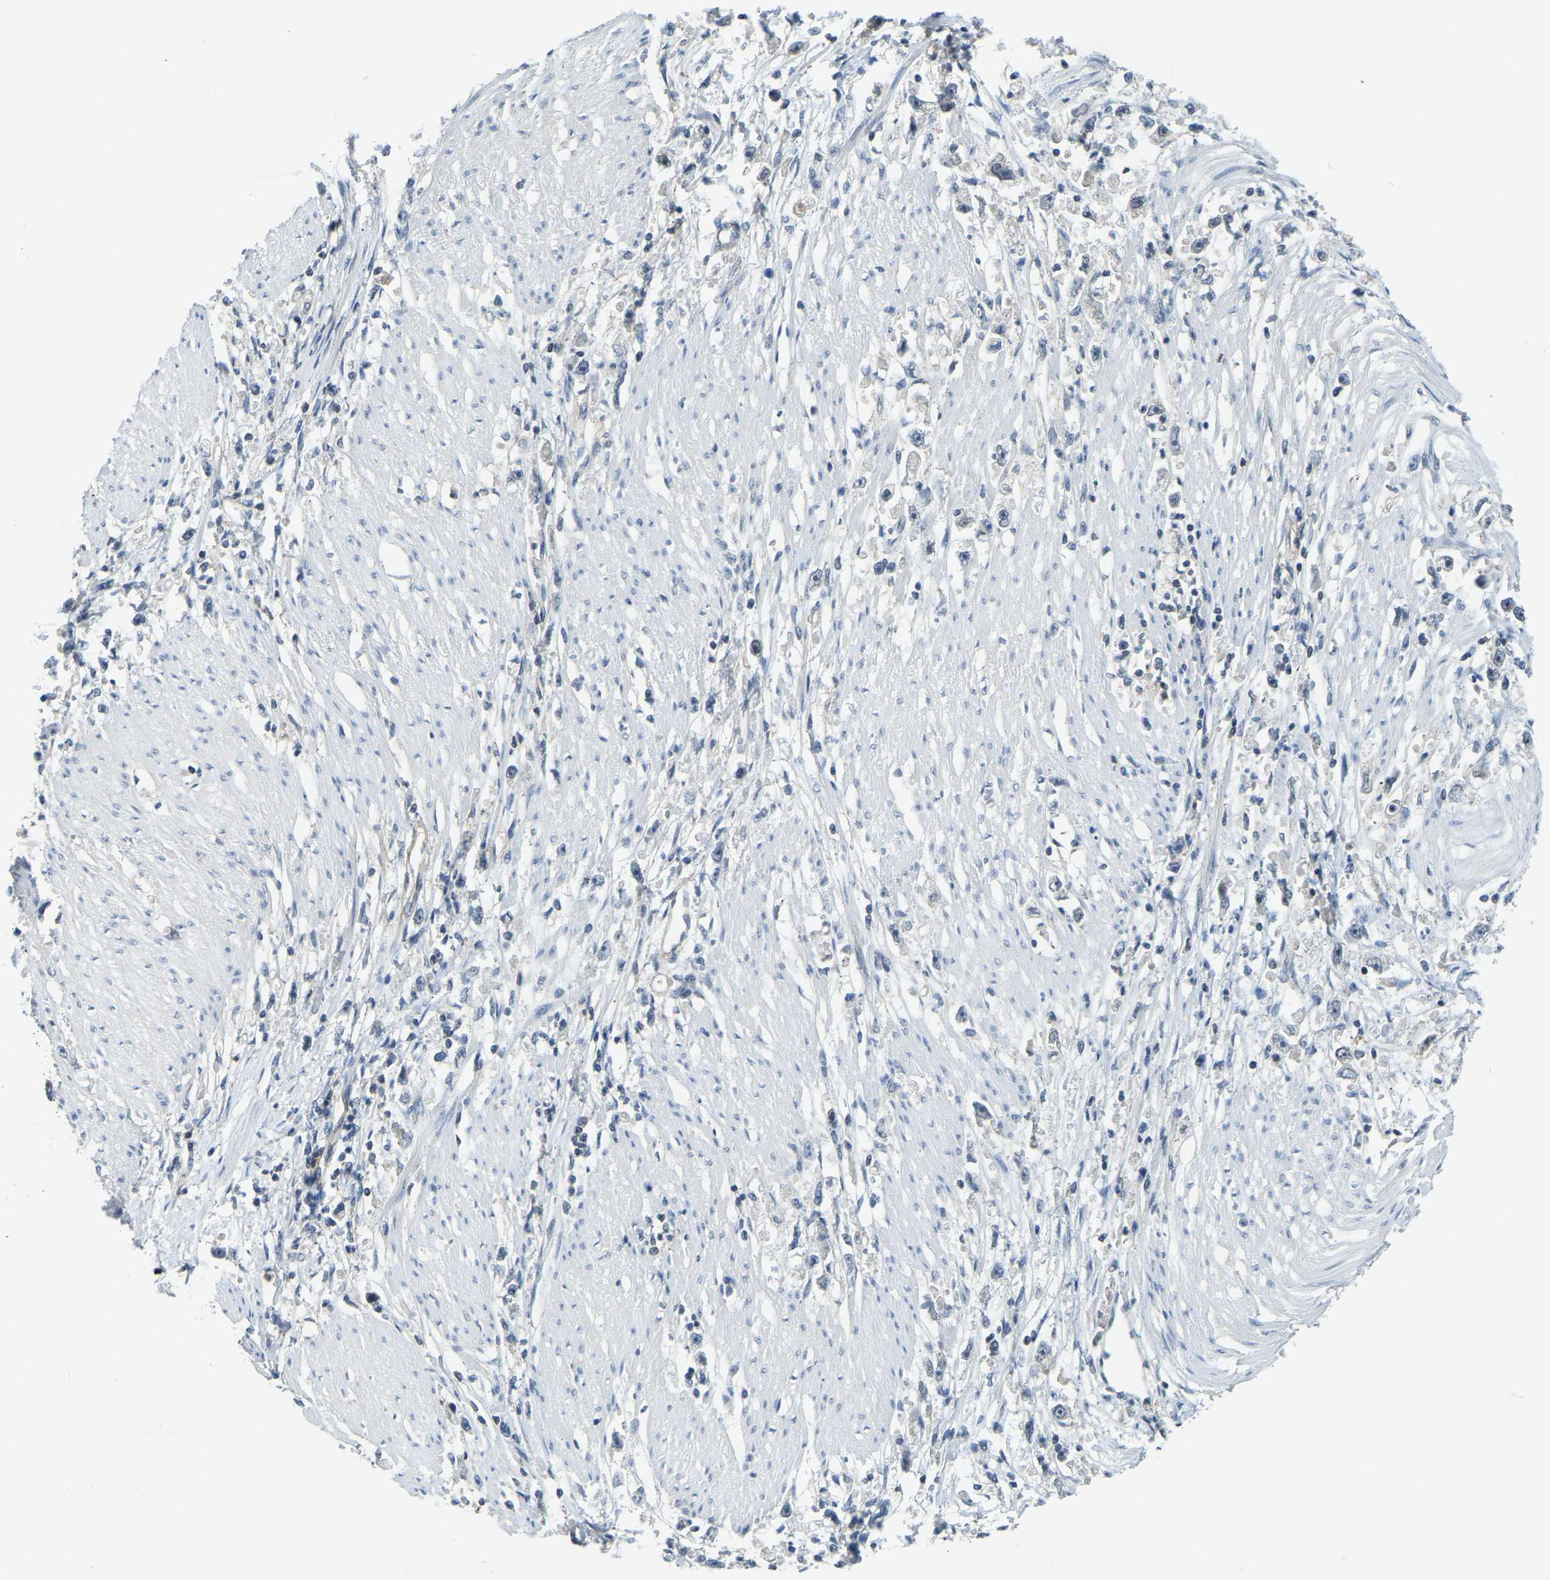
{"staining": {"intensity": "negative", "quantity": "none", "location": "none"}, "tissue": "stomach cancer", "cell_type": "Tumor cells", "image_type": "cancer", "snomed": [{"axis": "morphology", "description": "Adenocarcinoma, NOS"}, {"axis": "topography", "description": "Stomach"}], "caption": "This histopathology image is of stomach cancer stained with immunohistochemistry to label a protein in brown with the nuclei are counter-stained blue. There is no staining in tumor cells.", "gene": "AHNAK", "patient": {"sex": "female", "age": 59}}